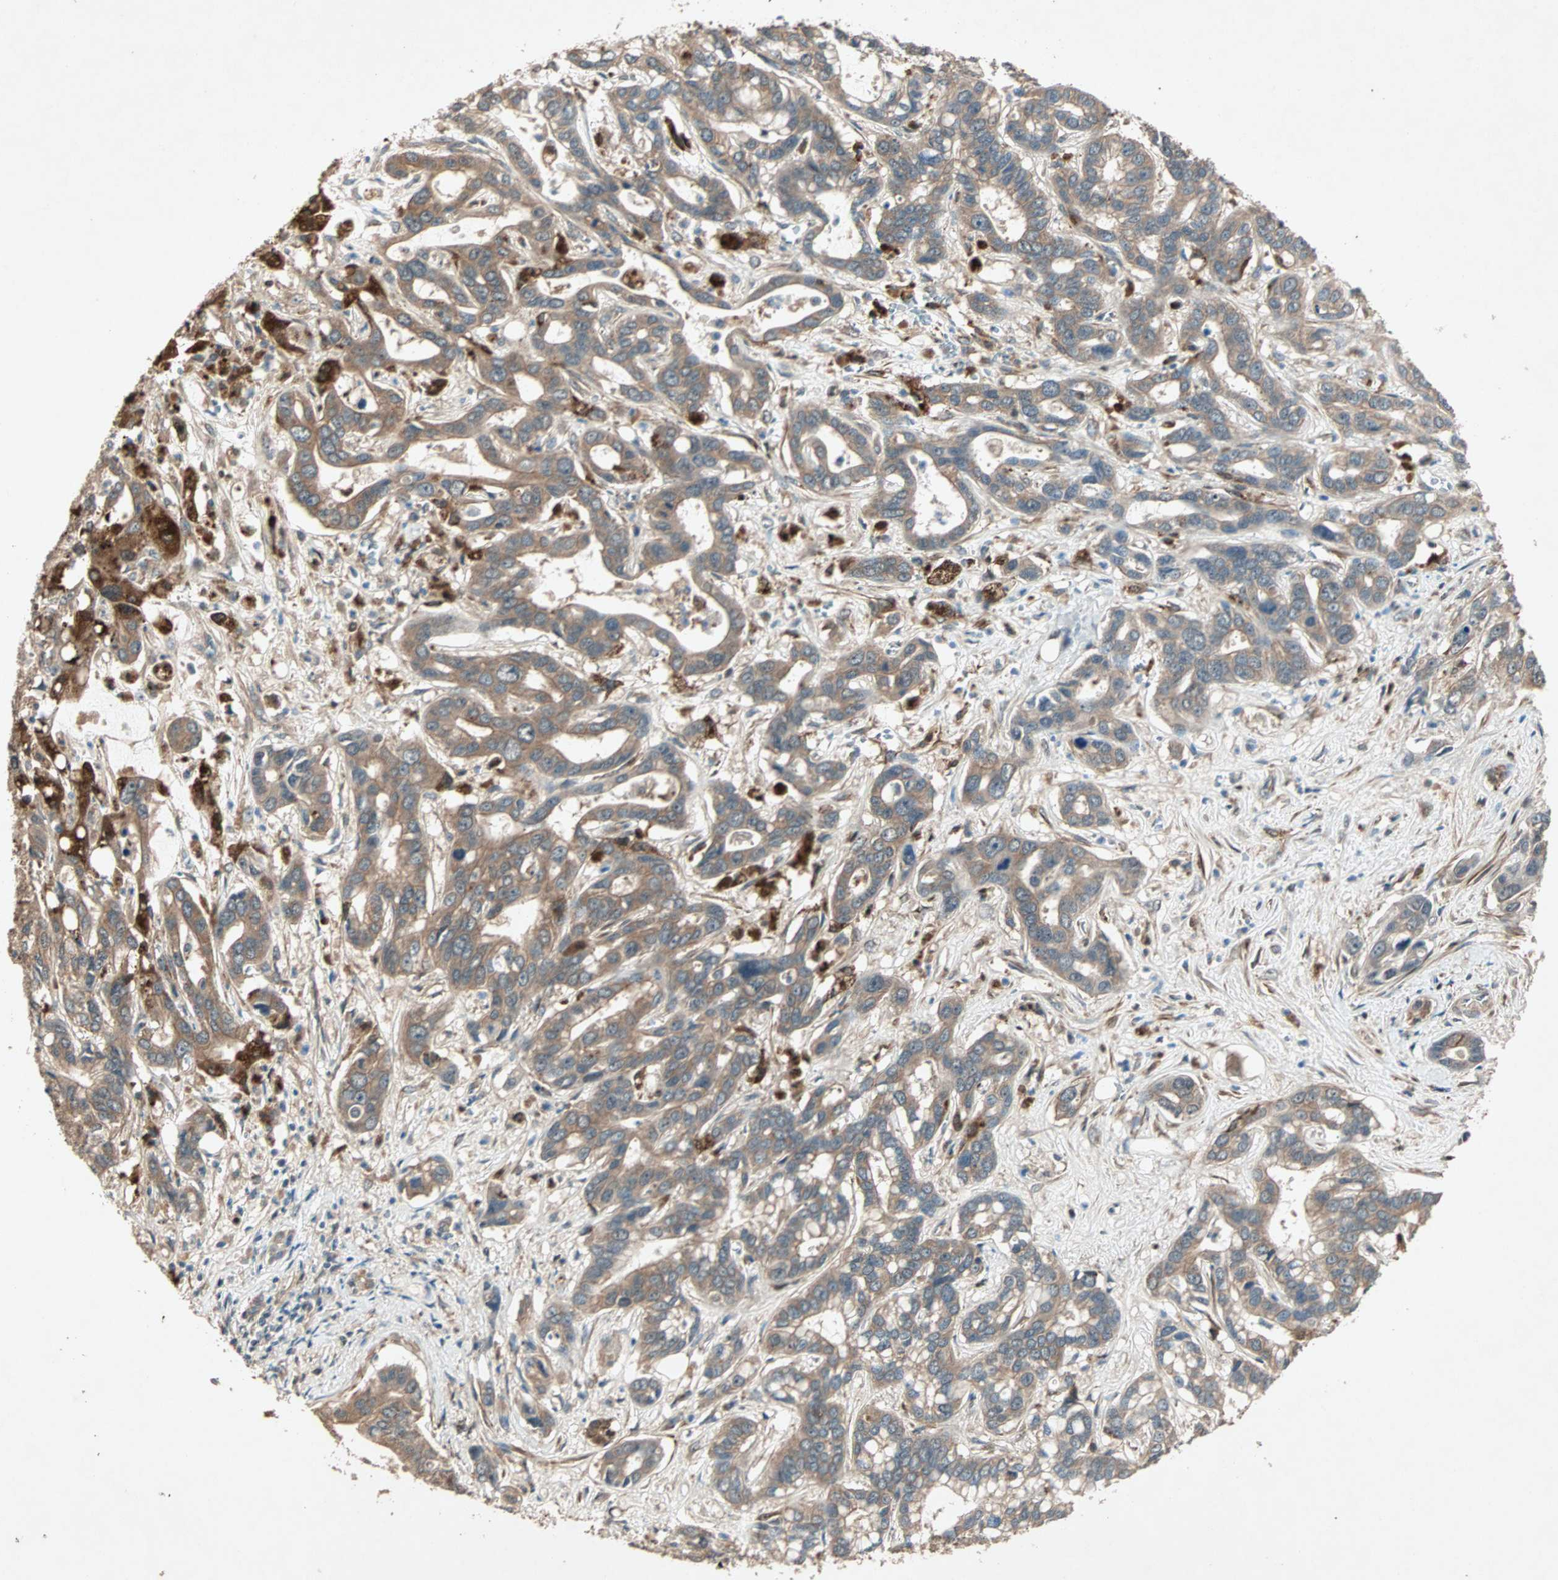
{"staining": {"intensity": "moderate", "quantity": ">75%", "location": "cytoplasmic/membranous"}, "tissue": "liver cancer", "cell_type": "Tumor cells", "image_type": "cancer", "snomed": [{"axis": "morphology", "description": "Cholangiocarcinoma"}, {"axis": "topography", "description": "Liver"}], "caption": "Liver cholangiocarcinoma was stained to show a protein in brown. There is medium levels of moderate cytoplasmic/membranous expression in about >75% of tumor cells. (IHC, brightfield microscopy, high magnification).", "gene": "SDSL", "patient": {"sex": "female", "age": 65}}